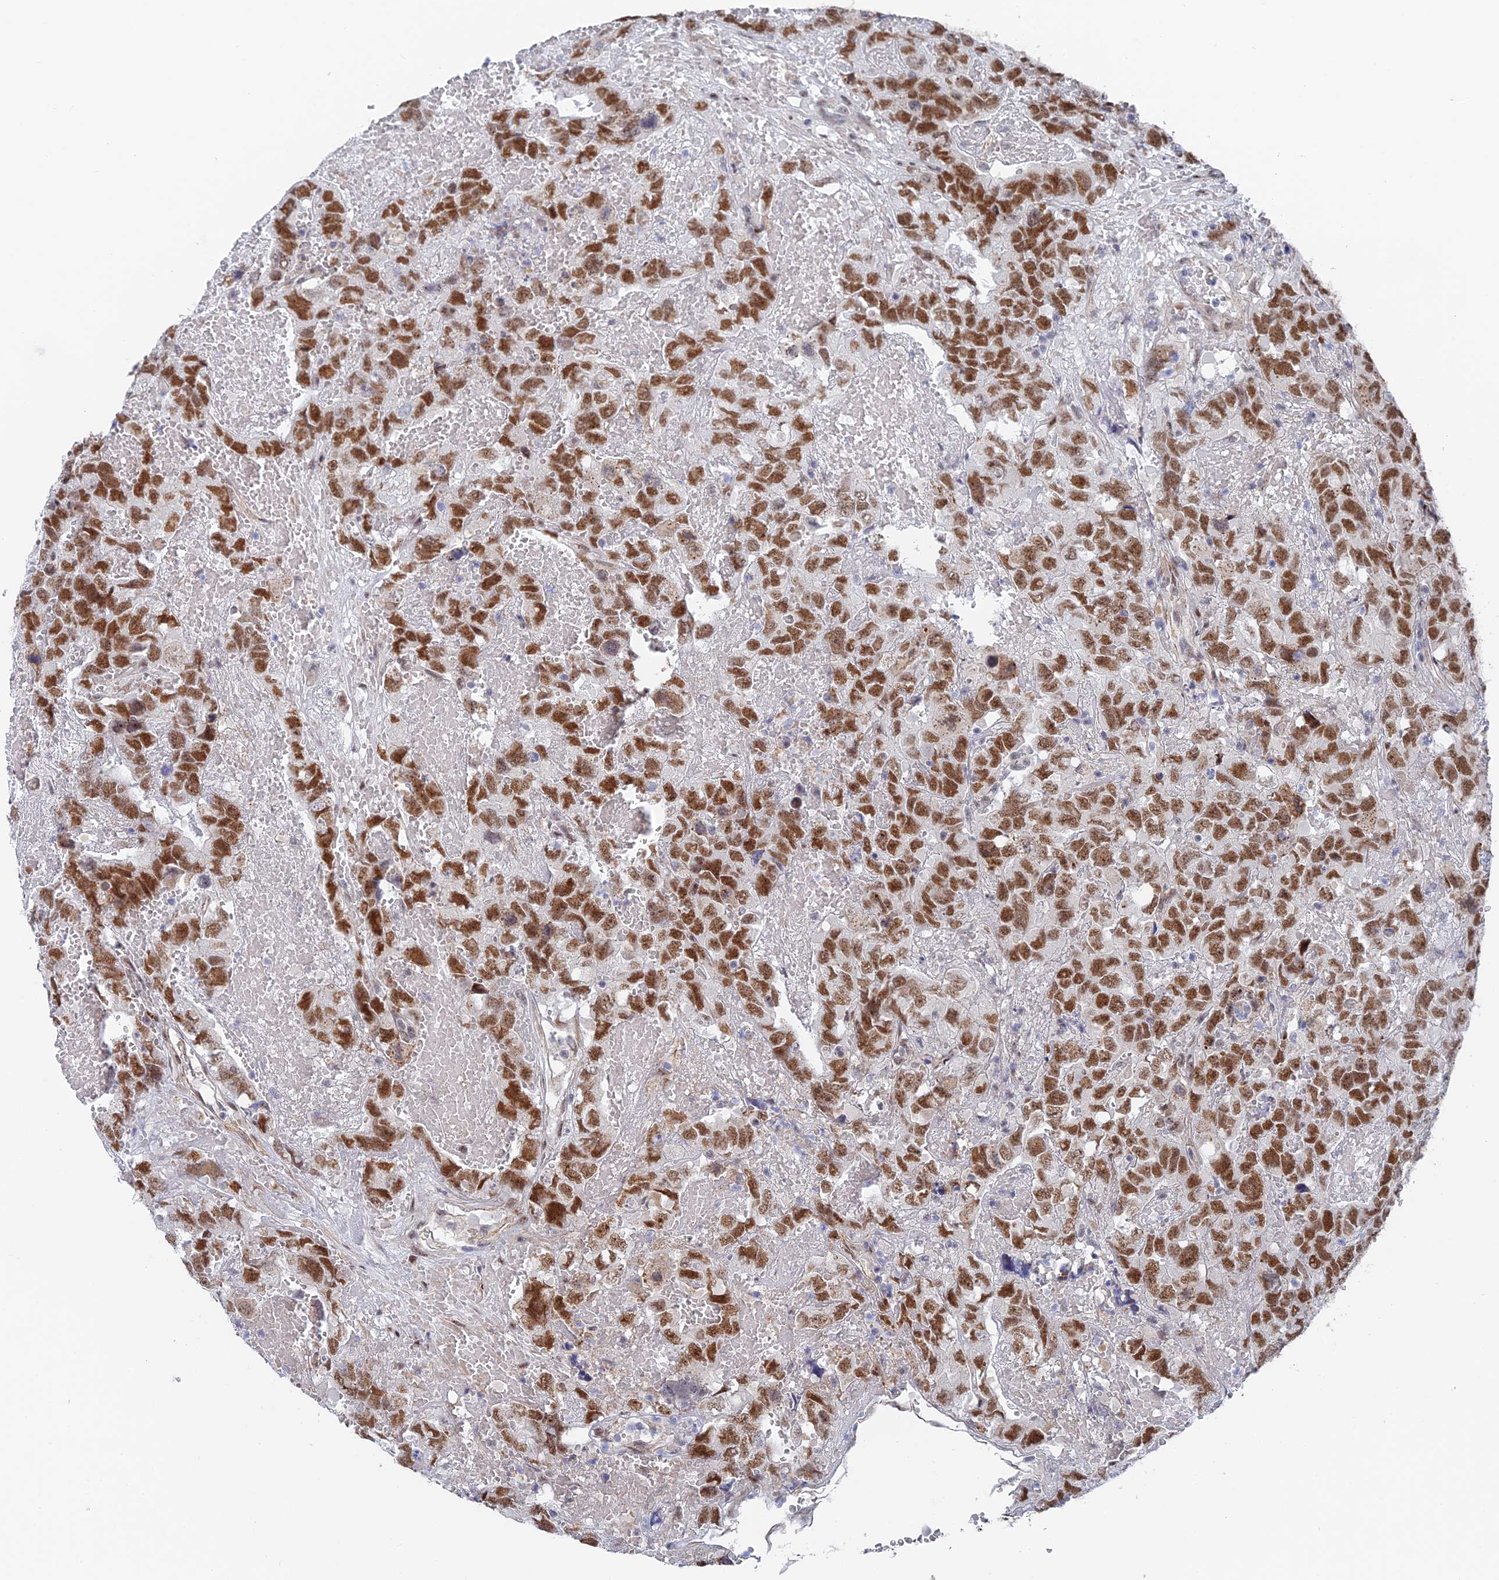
{"staining": {"intensity": "strong", "quantity": ">75%", "location": "nuclear"}, "tissue": "testis cancer", "cell_type": "Tumor cells", "image_type": "cancer", "snomed": [{"axis": "morphology", "description": "Carcinoma, Embryonal, NOS"}, {"axis": "topography", "description": "Testis"}], "caption": "IHC staining of testis embryonal carcinoma, which shows high levels of strong nuclear positivity in about >75% of tumor cells indicating strong nuclear protein positivity. The staining was performed using DAB (brown) for protein detection and nuclei were counterstained in hematoxylin (blue).", "gene": "CFAP92", "patient": {"sex": "male", "age": 45}}